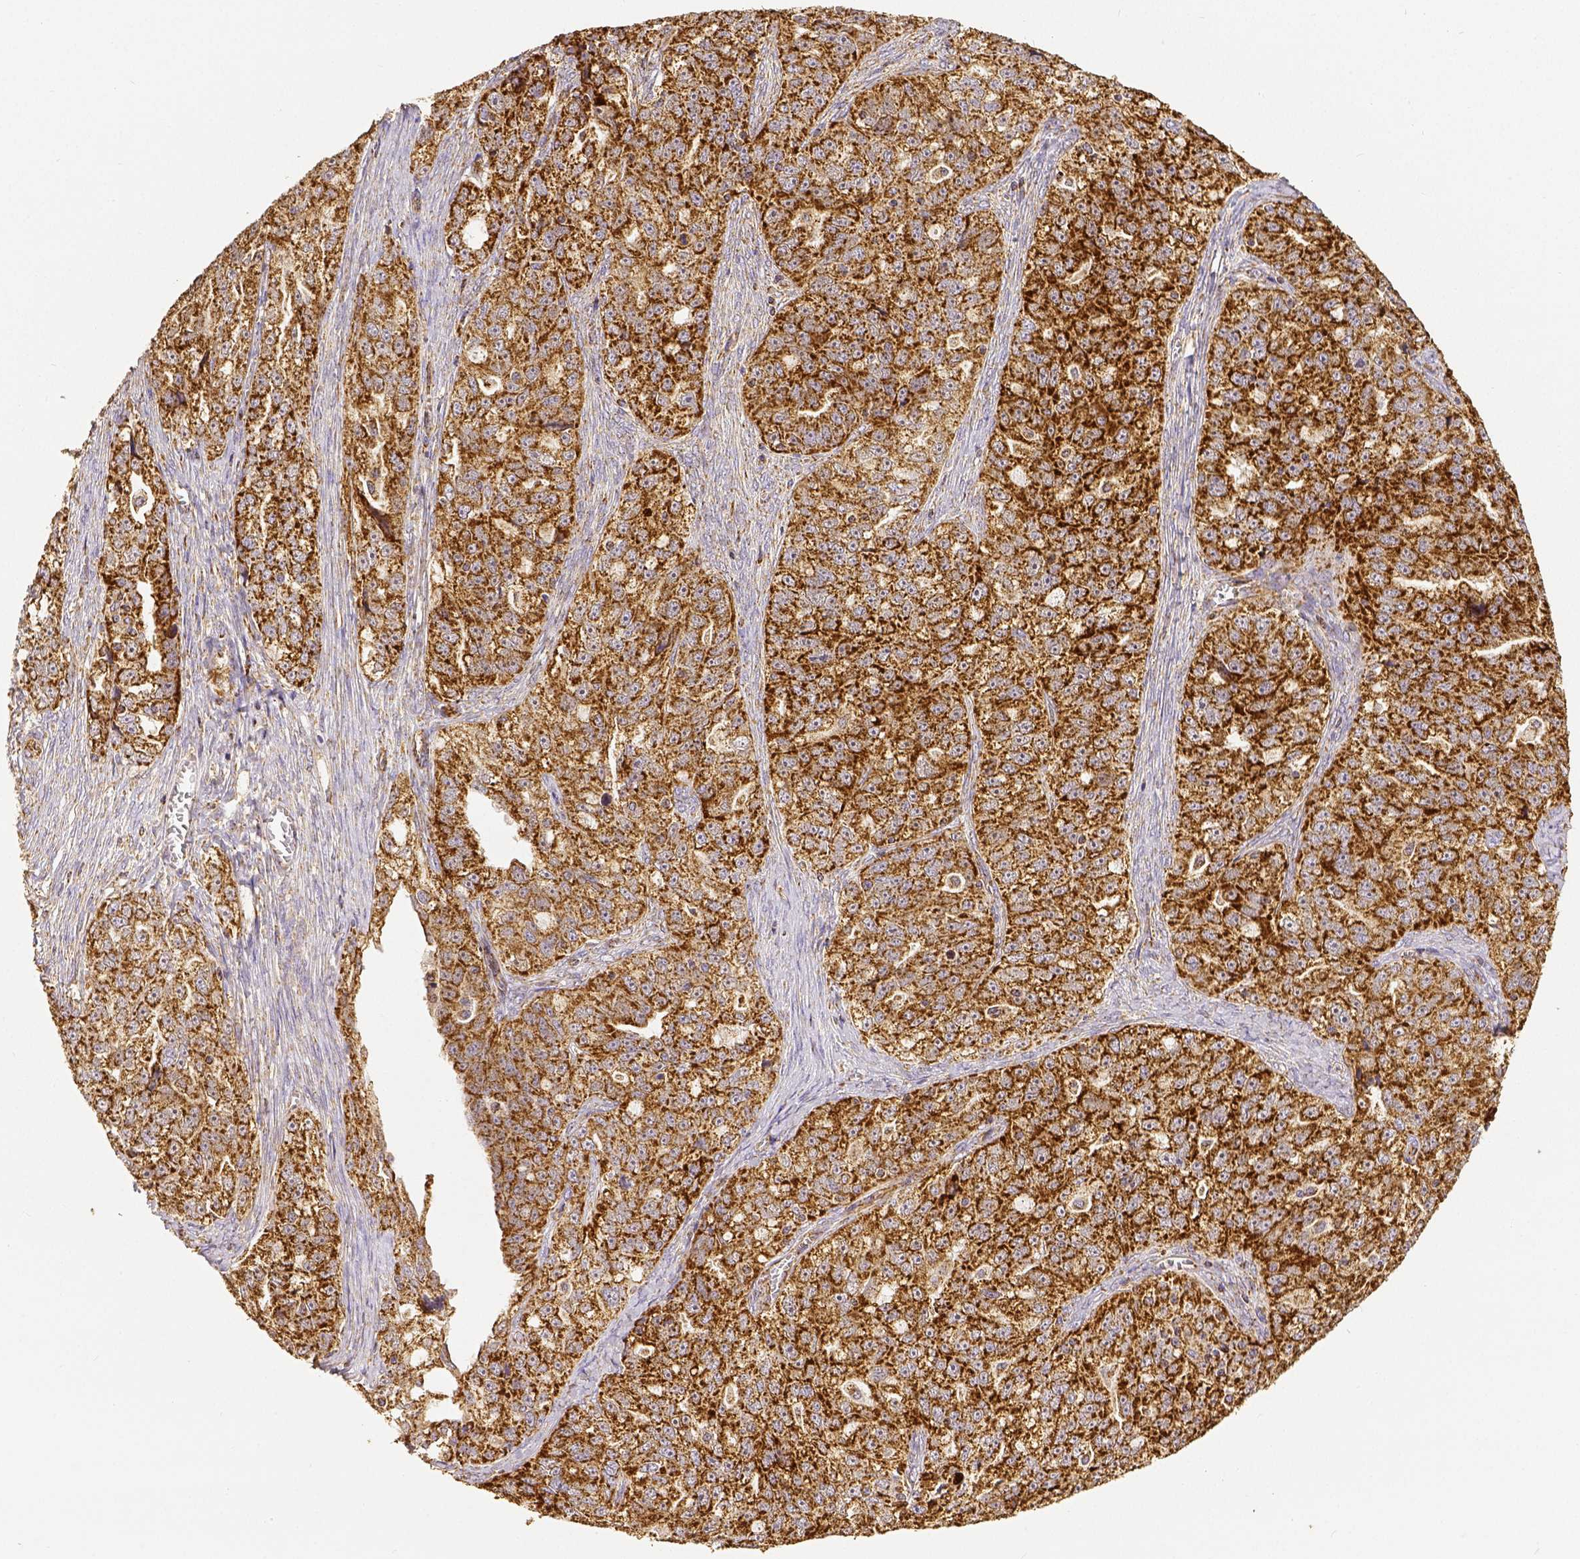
{"staining": {"intensity": "strong", "quantity": ">75%", "location": "cytoplasmic/membranous"}, "tissue": "ovarian cancer", "cell_type": "Tumor cells", "image_type": "cancer", "snomed": [{"axis": "morphology", "description": "Cystadenocarcinoma, serous, NOS"}, {"axis": "topography", "description": "Ovary"}], "caption": "Brown immunohistochemical staining in human serous cystadenocarcinoma (ovarian) demonstrates strong cytoplasmic/membranous staining in approximately >75% of tumor cells.", "gene": "SDHB", "patient": {"sex": "female", "age": 51}}